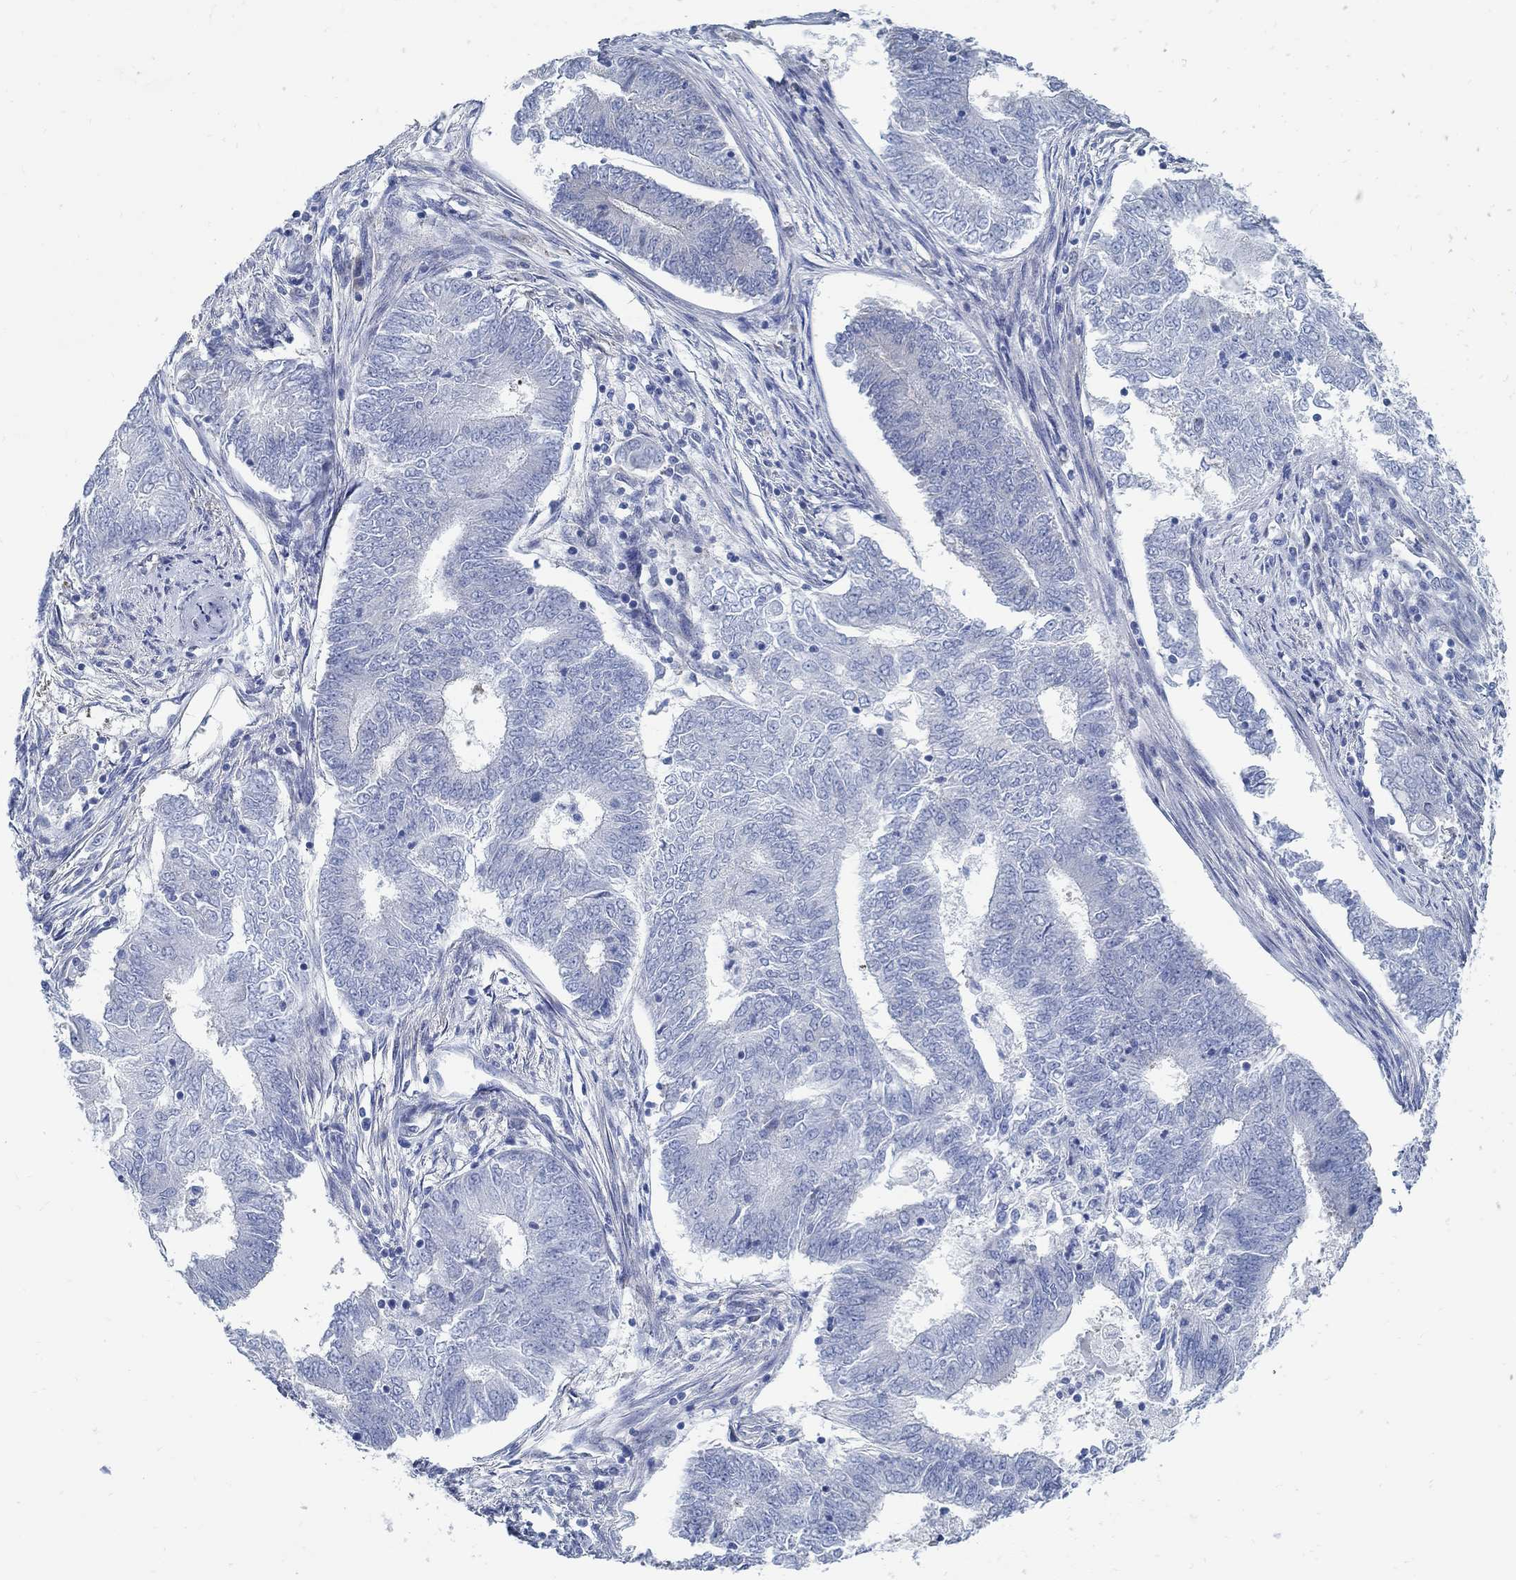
{"staining": {"intensity": "negative", "quantity": "none", "location": "none"}, "tissue": "endometrial cancer", "cell_type": "Tumor cells", "image_type": "cancer", "snomed": [{"axis": "morphology", "description": "Adenocarcinoma, NOS"}, {"axis": "topography", "description": "Endometrium"}], "caption": "Immunohistochemical staining of endometrial adenocarcinoma shows no significant positivity in tumor cells.", "gene": "C15orf39", "patient": {"sex": "female", "age": 62}}